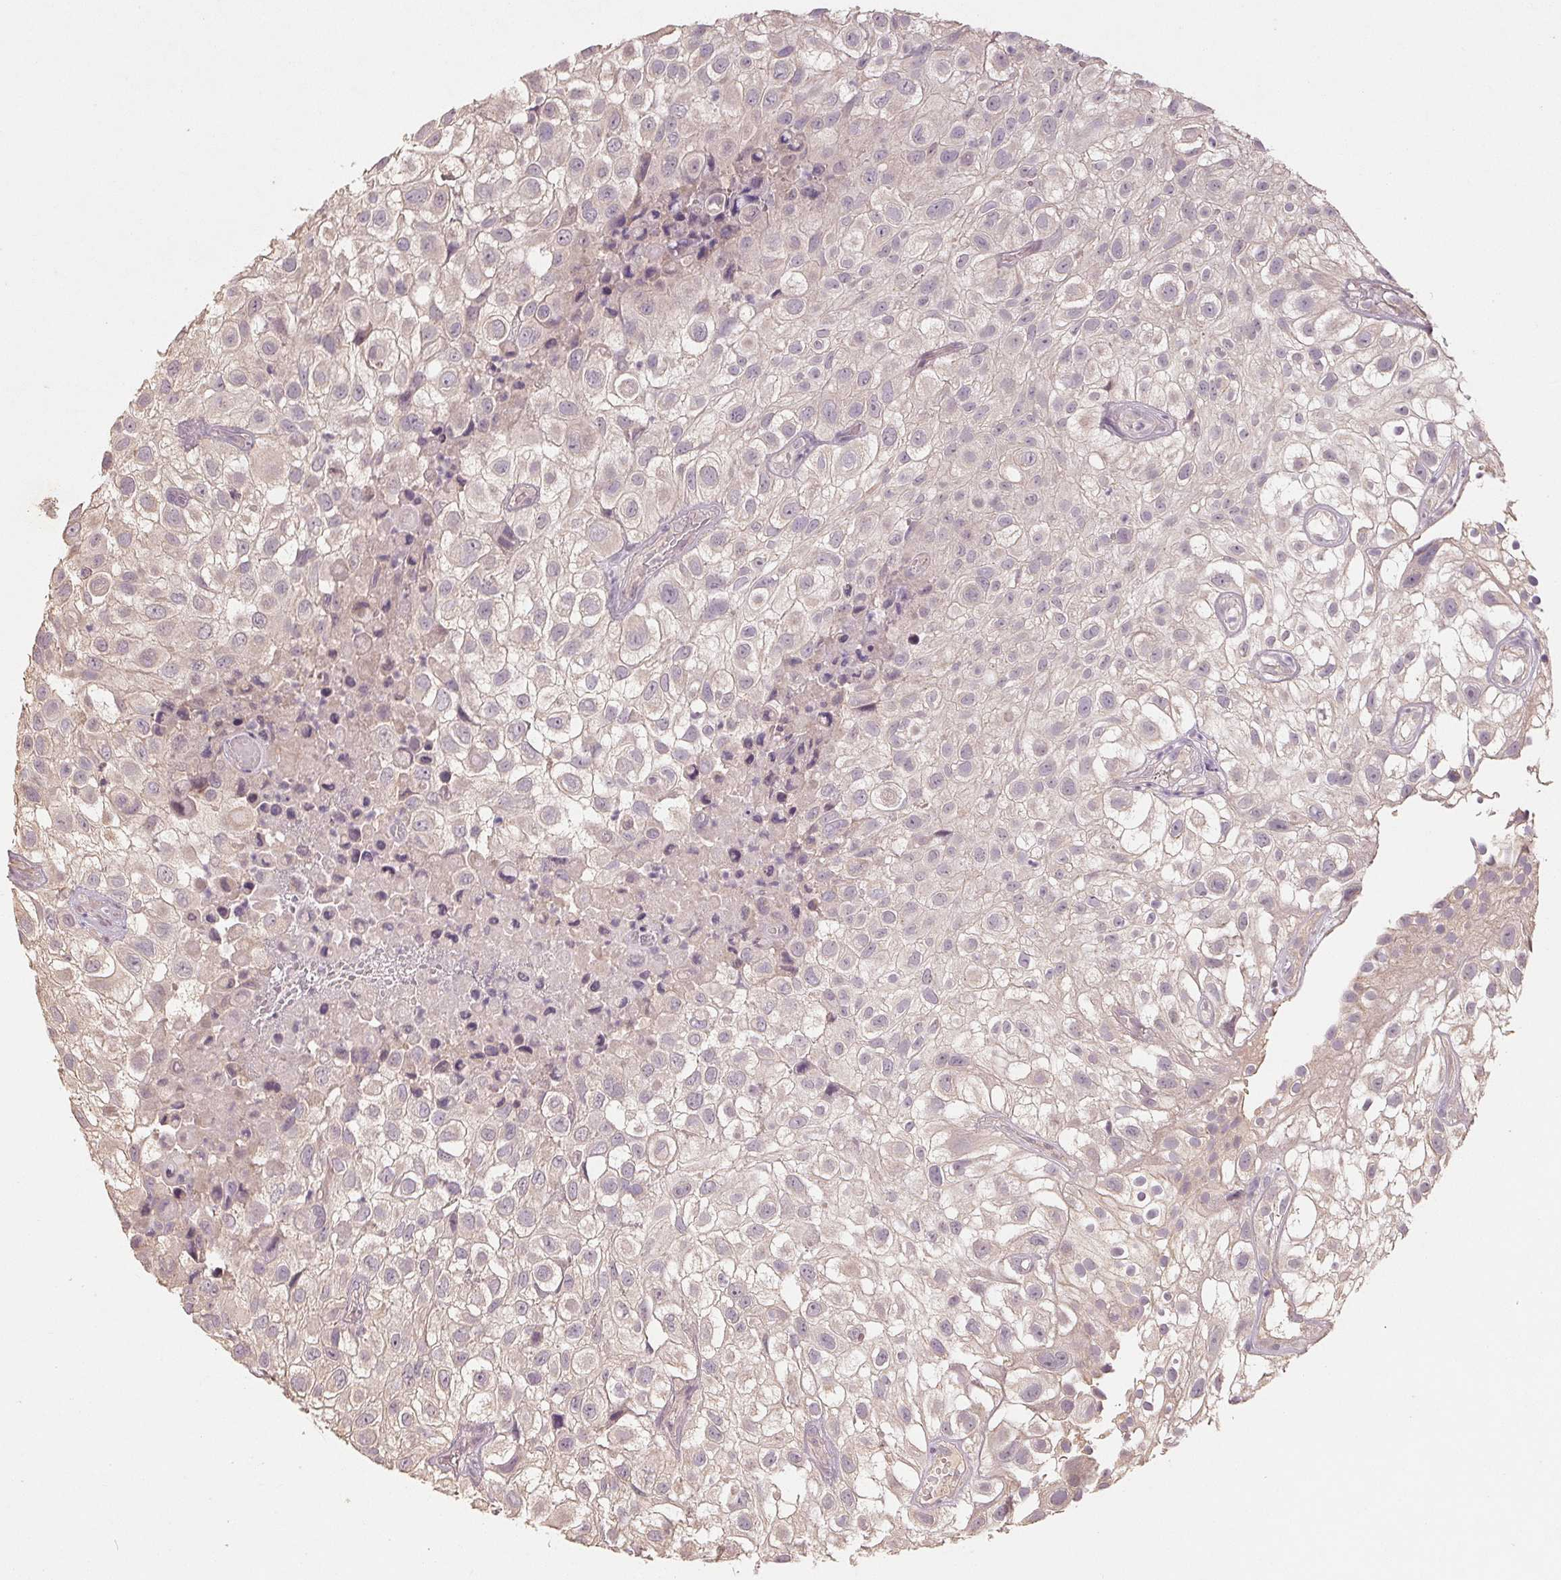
{"staining": {"intensity": "negative", "quantity": "none", "location": "none"}, "tissue": "urothelial cancer", "cell_type": "Tumor cells", "image_type": "cancer", "snomed": [{"axis": "morphology", "description": "Urothelial carcinoma, High grade"}, {"axis": "topography", "description": "Urinary bladder"}], "caption": "The photomicrograph demonstrates no staining of tumor cells in urothelial cancer. (Immunohistochemistry, brightfield microscopy, high magnification).", "gene": "COX14", "patient": {"sex": "male", "age": 56}}